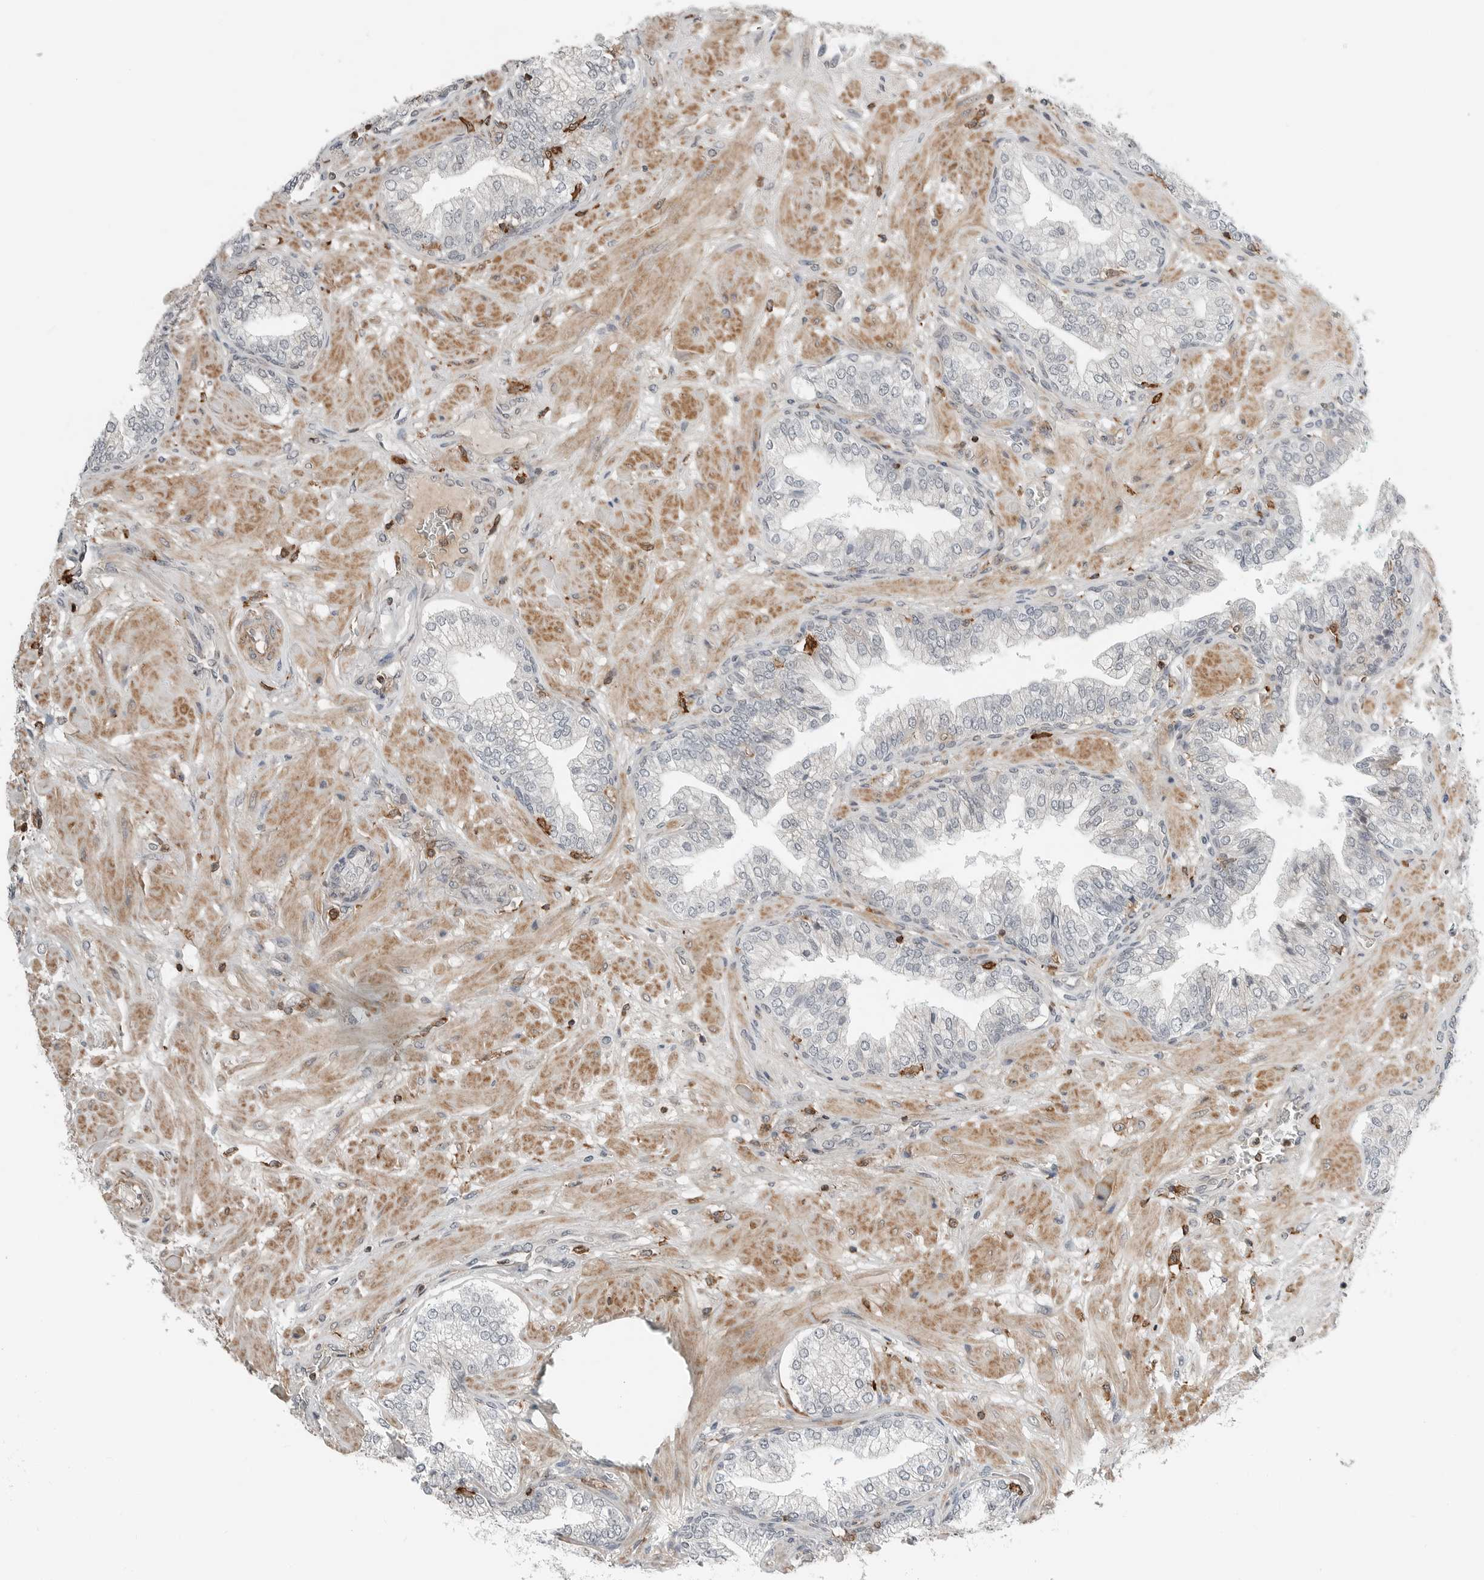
{"staining": {"intensity": "negative", "quantity": "none", "location": "none"}, "tissue": "prostate cancer", "cell_type": "Tumor cells", "image_type": "cancer", "snomed": [{"axis": "morphology", "description": "Adenocarcinoma, High grade"}, {"axis": "topography", "description": "Prostate"}], "caption": "Tumor cells are negative for brown protein staining in prostate adenocarcinoma (high-grade). Nuclei are stained in blue.", "gene": "LEFTY2", "patient": {"sex": "male", "age": 59}}